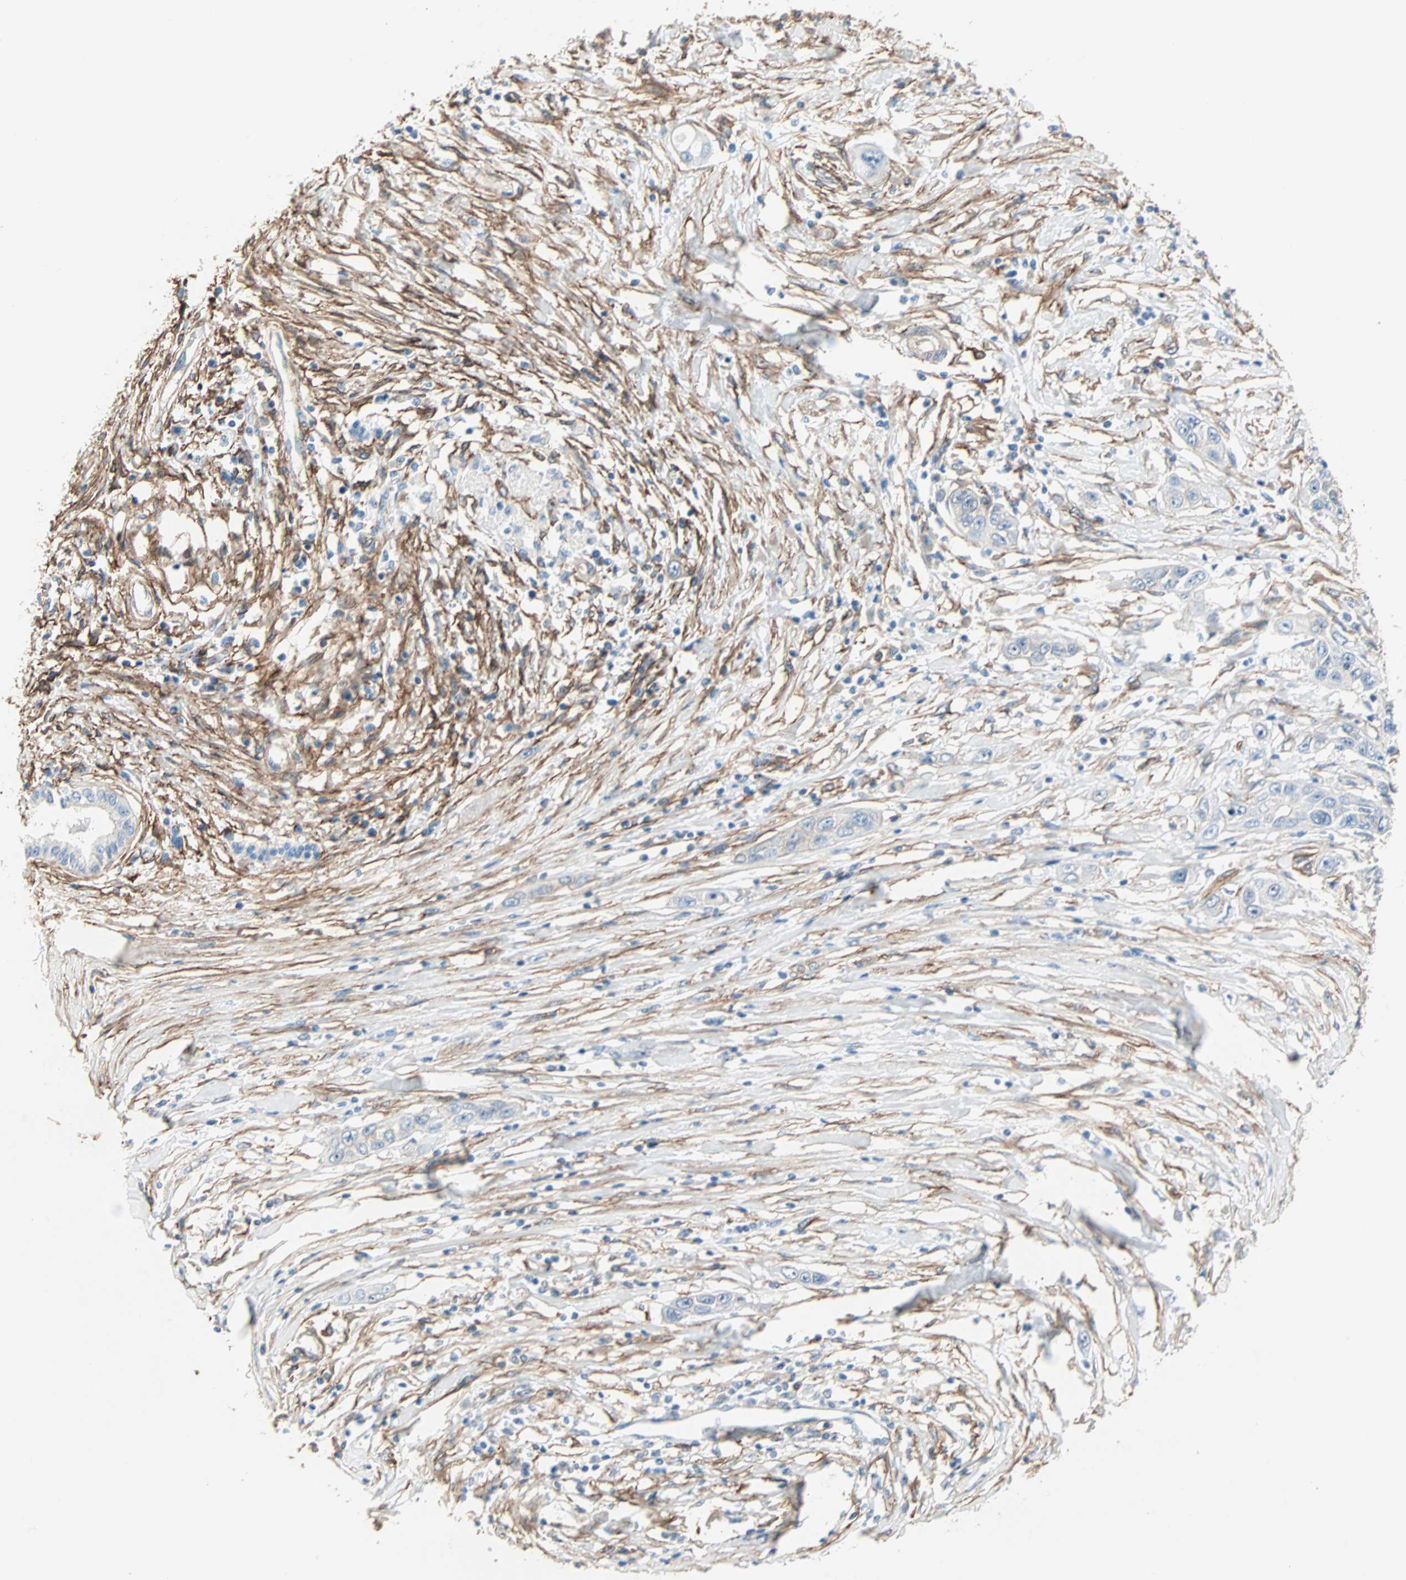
{"staining": {"intensity": "negative", "quantity": "none", "location": "none"}, "tissue": "pancreatic cancer", "cell_type": "Tumor cells", "image_type": "cancer", "snomed": [{"axis": "morphology", "description": "Adenocarcinoma, NOS"}, {"axis": "topography", "description": "Pancreas"}], "caption": "An IHC histopathology image of pancreatic cancer (adenocarcinoma) is shown. There is no staining in tumor cells of pancreatic cancer (adenocarcinoma).", "gene": "EPB41L2", "patient": {"sex": "female", "age": 70}}